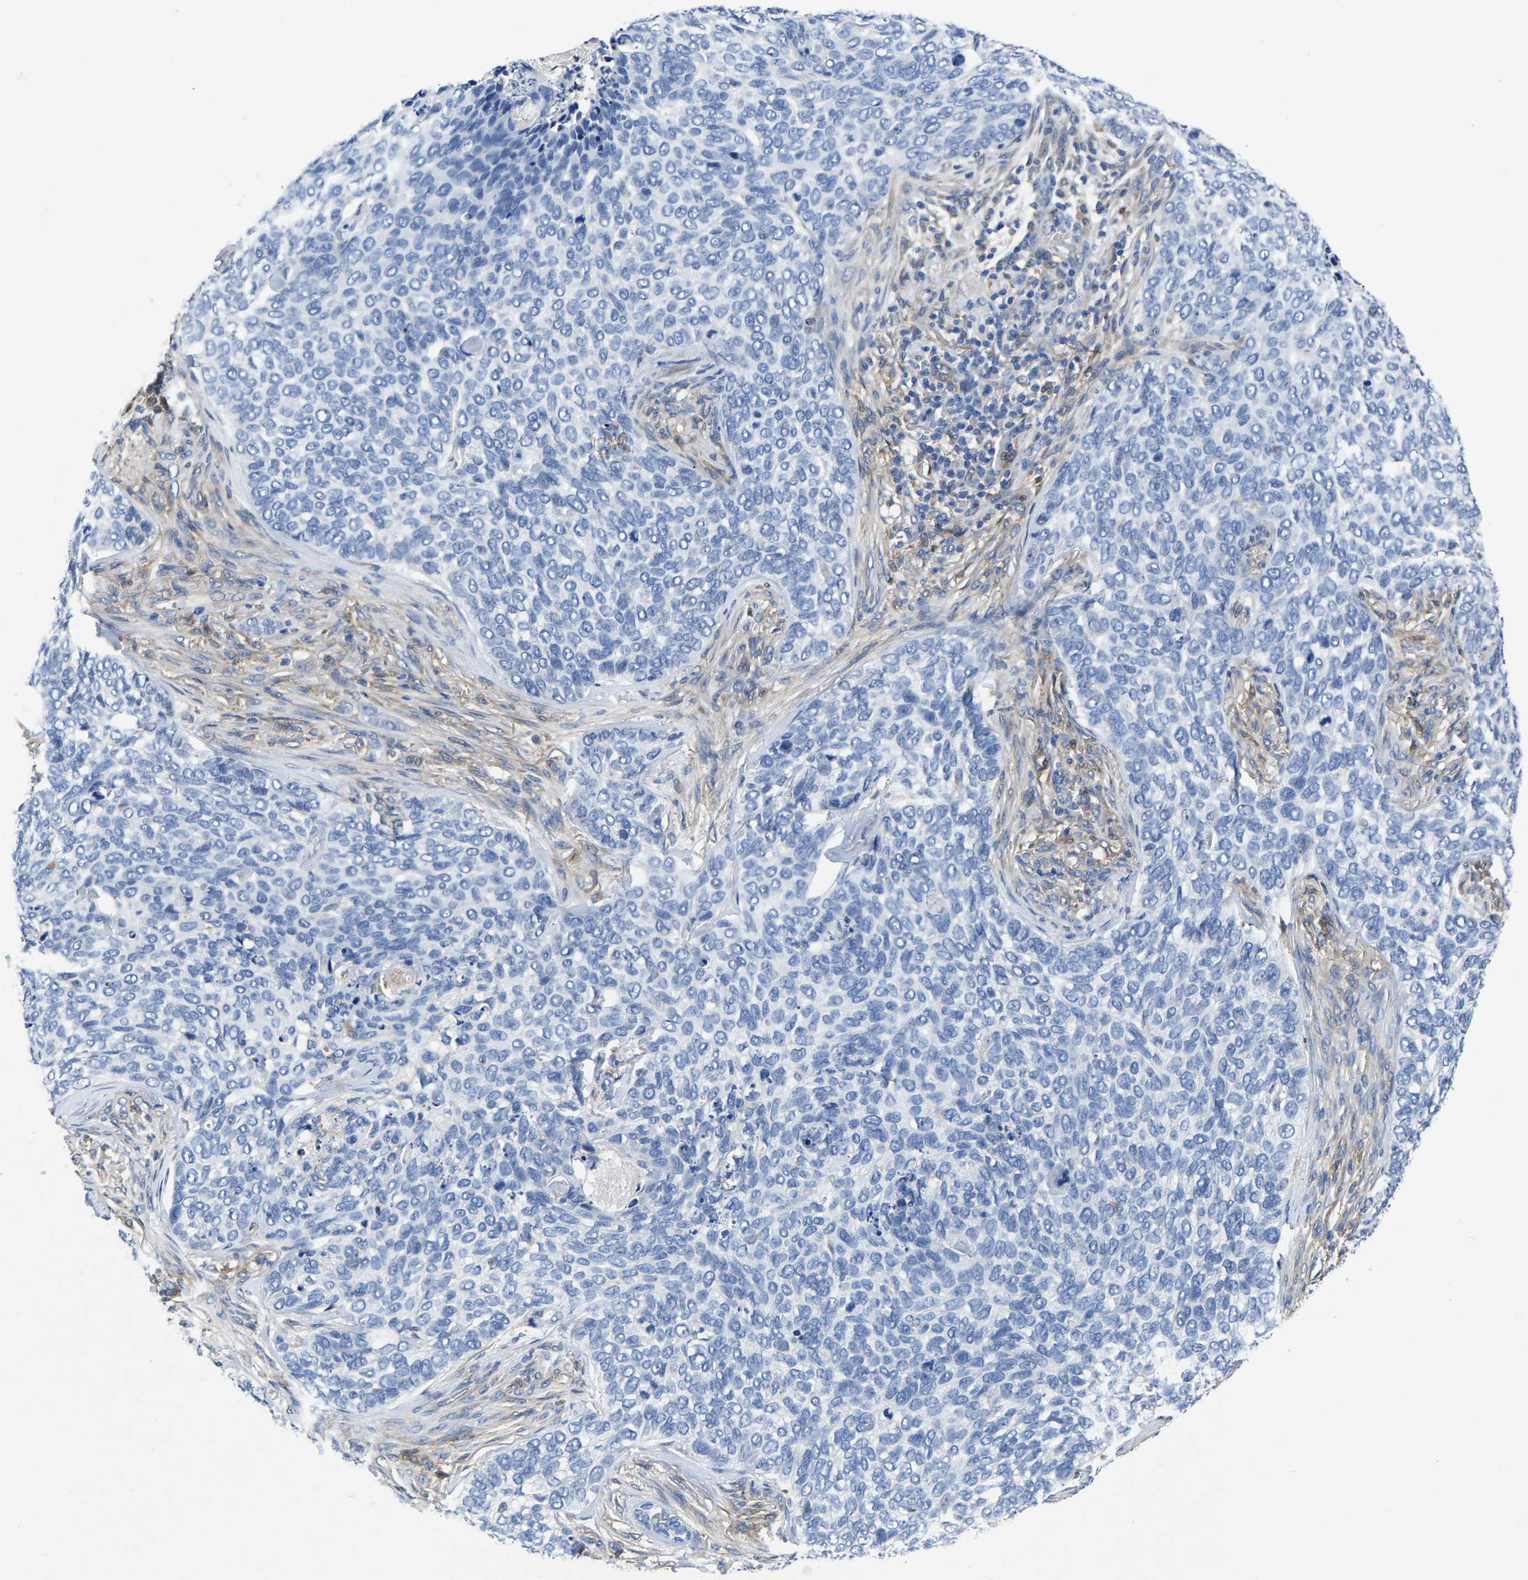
{"staining": {"intensity": "negative", "quantity": "none", "location": "none"}, "tissue": "skin cancer", "cell_type": "Tumor cells", "image_type": "cancer", "snomed": [{"axis": "morphology", "description": "Basal cell carcinoma"}, {"axis": "topography", "description": "Skin"}], "caption": "Tumor cells show no significant protein expression in skin cancer (basal cell carcinoma).", "gene": "ATG2B", "patient": {"sex": "female", "age": 64}}